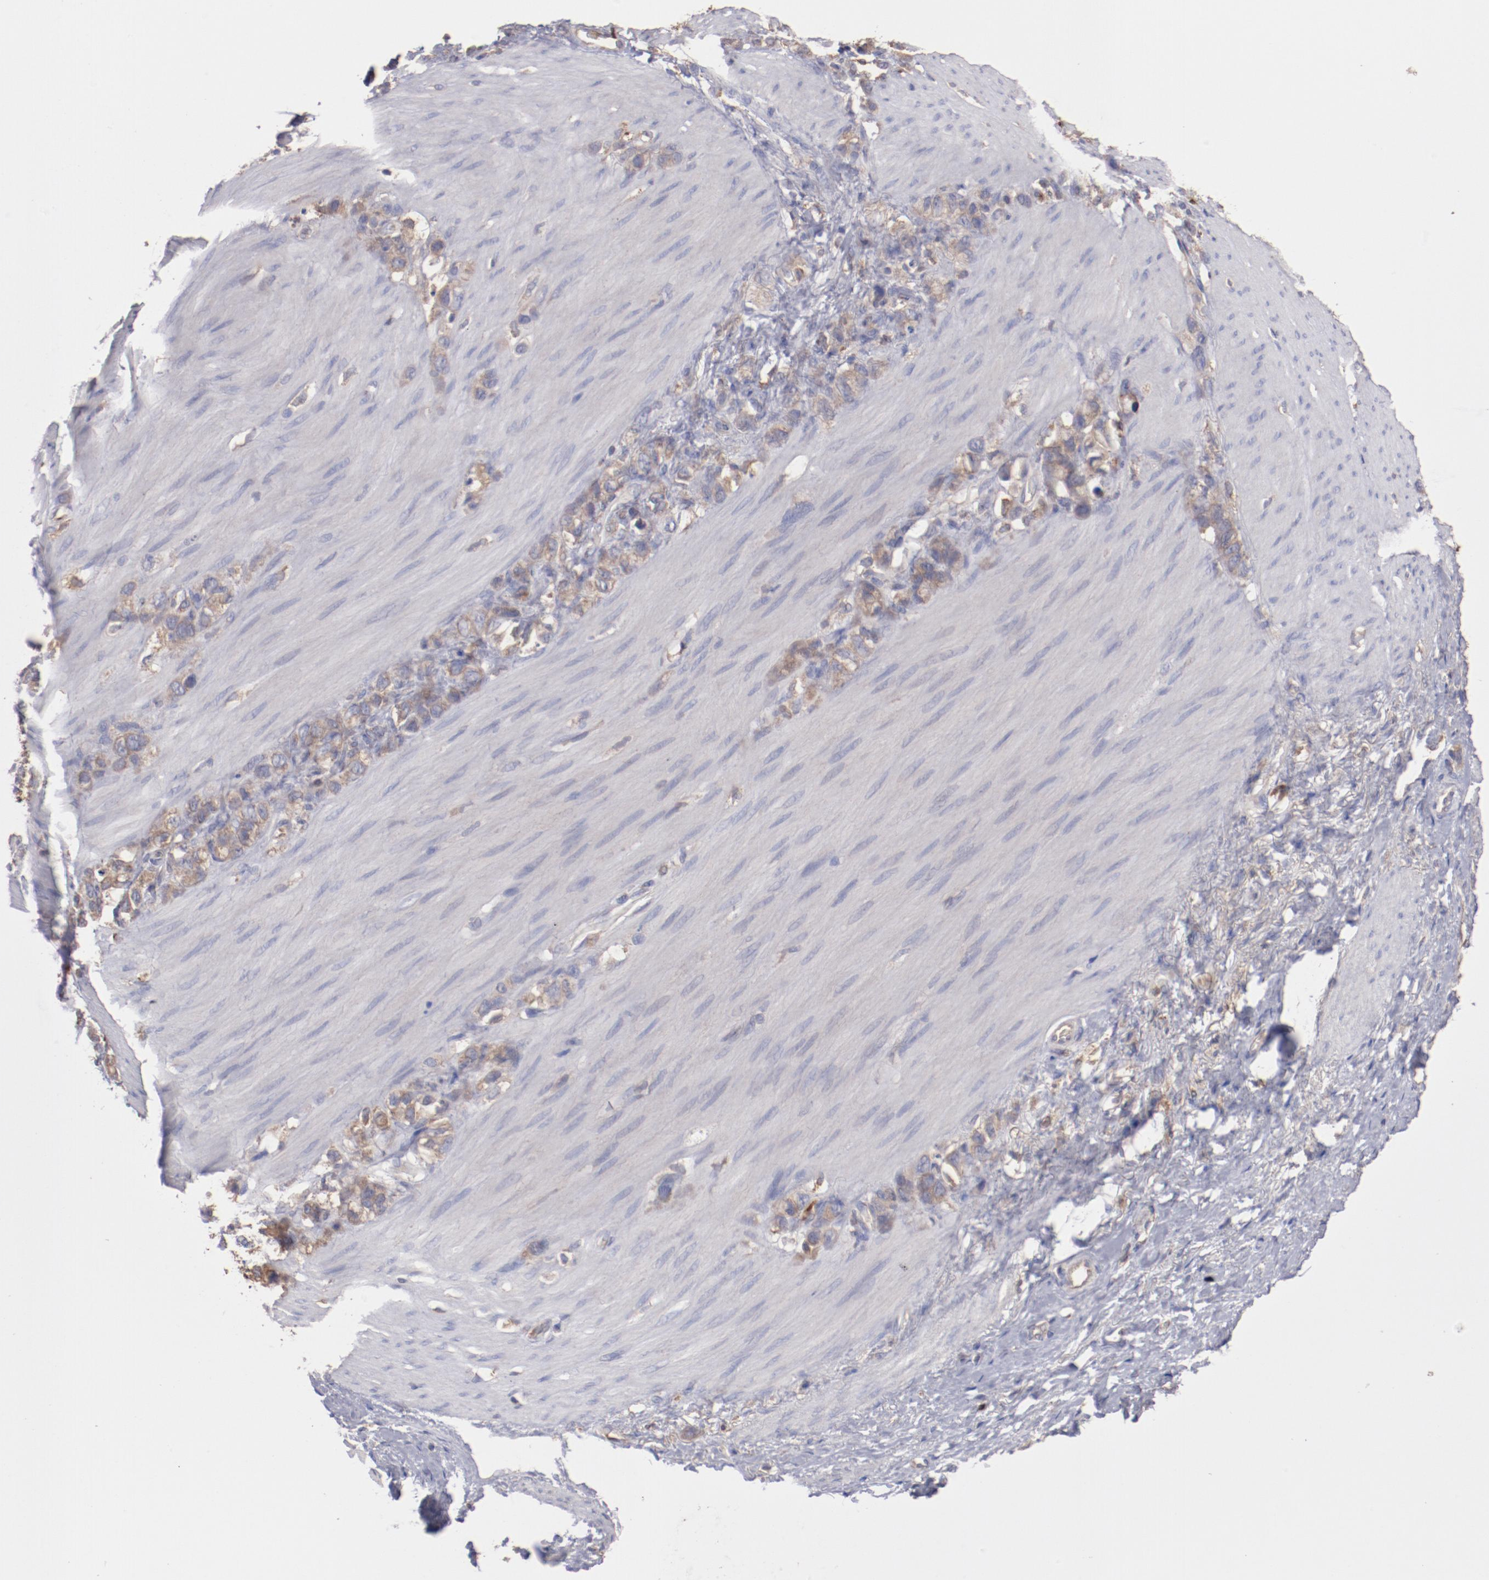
{"staining": {"intensity": "weak", "quantity": "25%-75%", "location": "cytoplasmic/membranous"}, "tissue": "stomach cancer", "cell_type": "Tumor cells", "image_type": "cancer", "snomed": [{"axis": "morphology", "description": "Normal tissue, NOS"}, {"axis": "morphology", "description": "Adenocarcinoma, NOS"}, {"axis": "morphology", "description": "Adenocarcinoma, High grade"}, {"axis": "topography", "description": "Stomach, upper"}, {"axis": "topography", "description": "Stomach"}], "caption": "IHC (DAB) staining of human stomach cancer (high-grade adenocarcinoma) shows weak cytoplasmic/membranous protein expression in about 25%-75% of tumor cells.", "gene": "NFKBIE", "patient": {"sex": "female", "age": 65}}